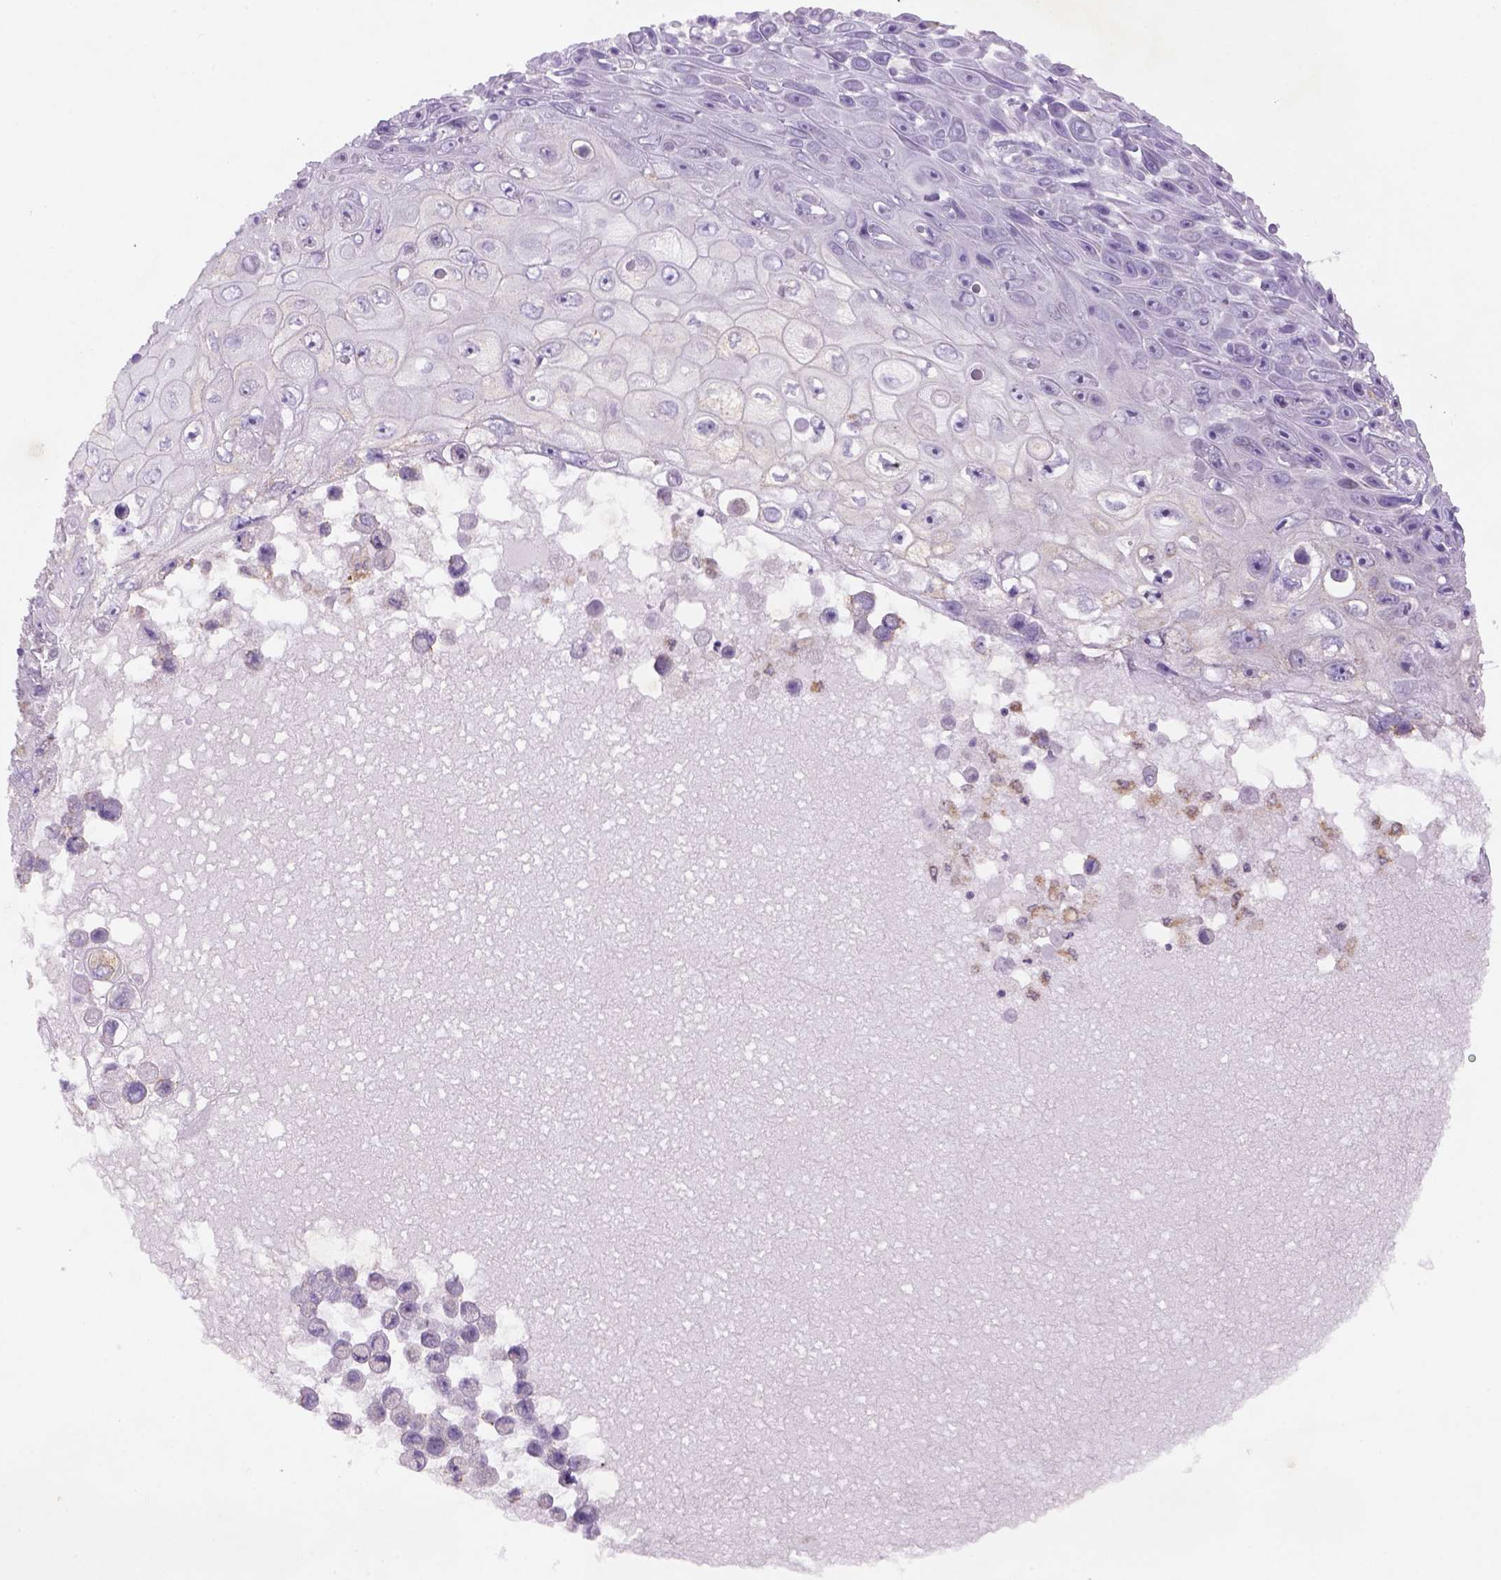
{"staining": {"intensity": "negative", "quantity": "none", "location": "none"}, "tissue": "skin cancer", "cell_type": "Tumor cells", "image_type": "cancer", "snomed": [{"axis": "morphology", "description": "Squamous cell carcinoma, NOS"}, {"axis": "topography", "description": "Skin"}], "caption": "The histopathology image reveals no staining of tumor cells in squamous cell carcinoma (skin).", "gene": "NAALAD2", "patient": {"sex": "male", "age": 82}}